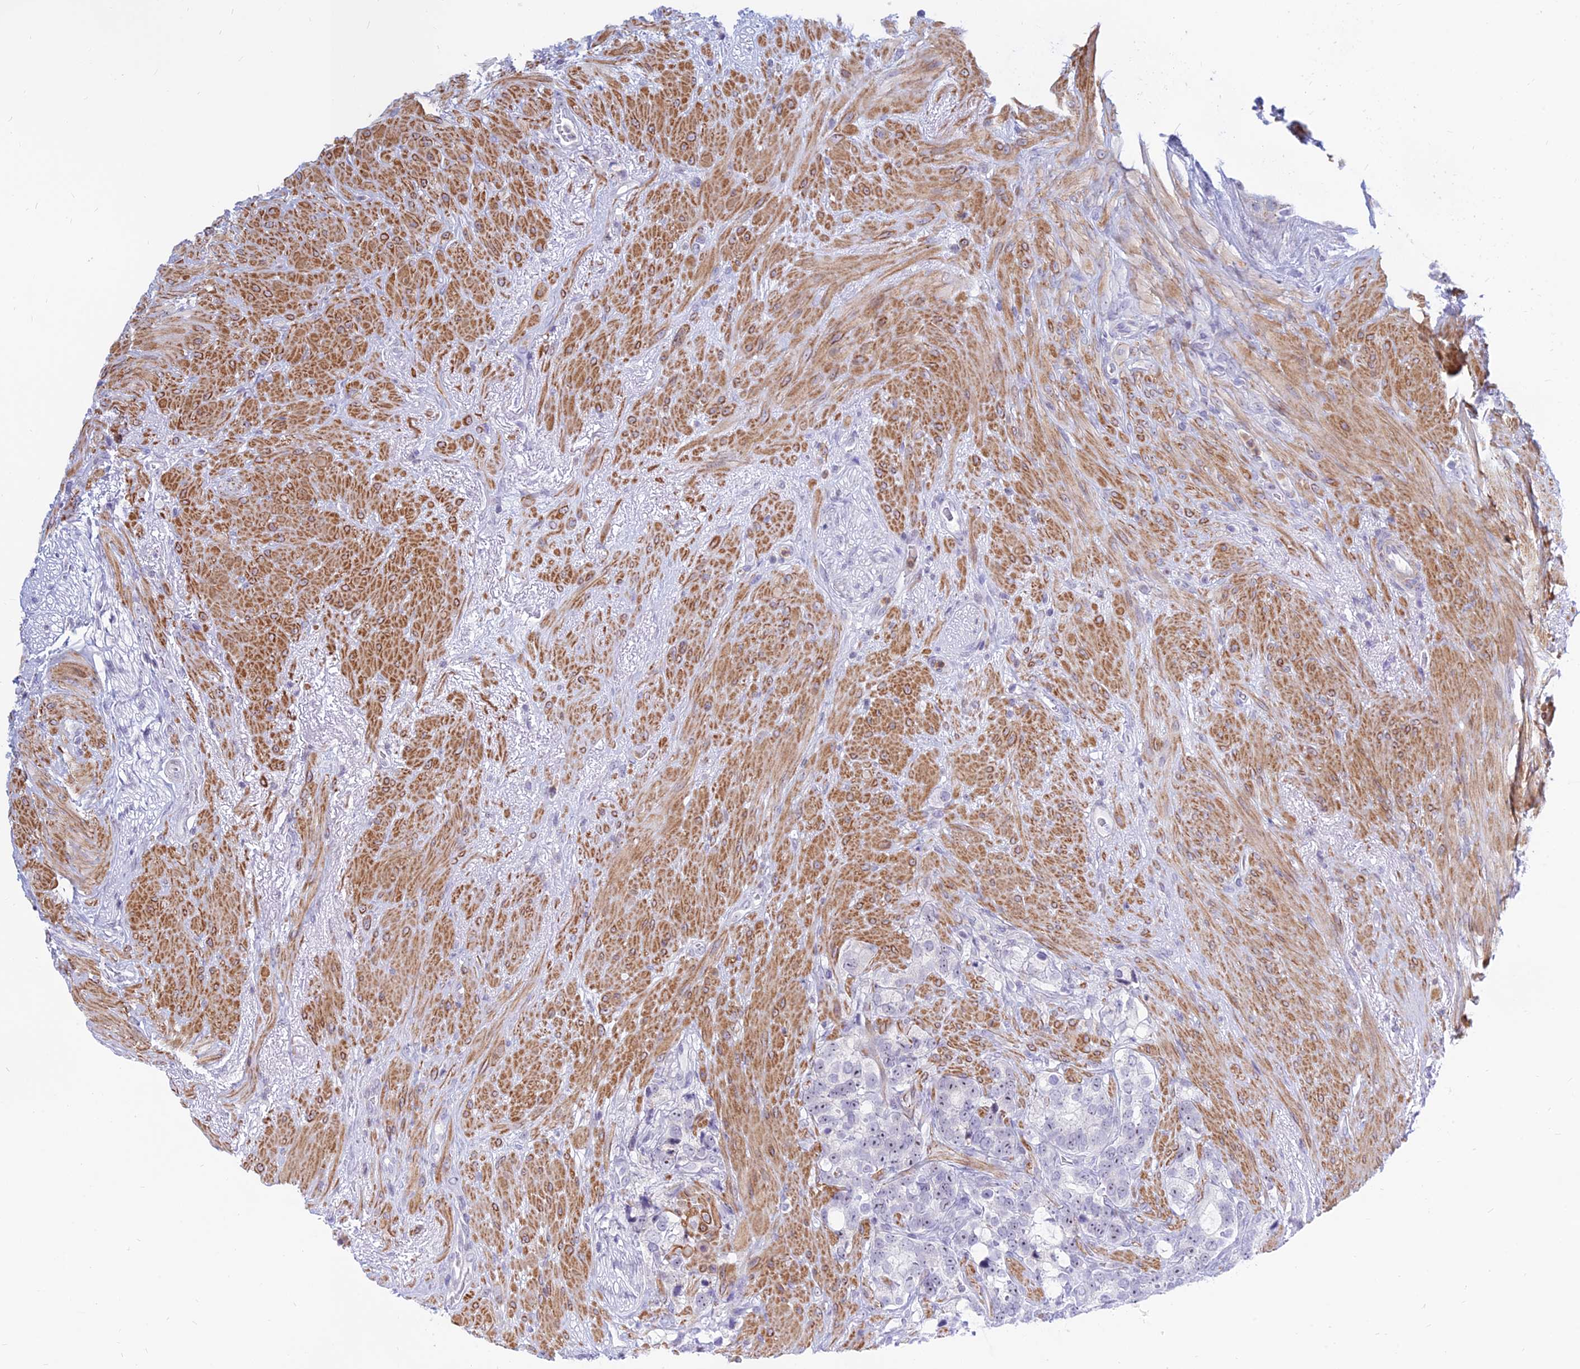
{"staining": {"intensity": "negative", "quantity": "none", "location": "none"}, "tissue": "prostate cancer", "cell_type": "Tumor cells", "image_type": "cancer", "snomed": [{"axis": "morphology", "description": "Adenocarcinoma, High grade"}, {"axis": "topography", "description": "Prostate"}], "caption": "A high-resolution histopathology image shows IHC staining of prostate cancer (adenocarcinoma (high-grade)), which shows no significant expression in tumor cells.", "gene": "KRR1", "patient": {"sex": "male", "age": 74}}